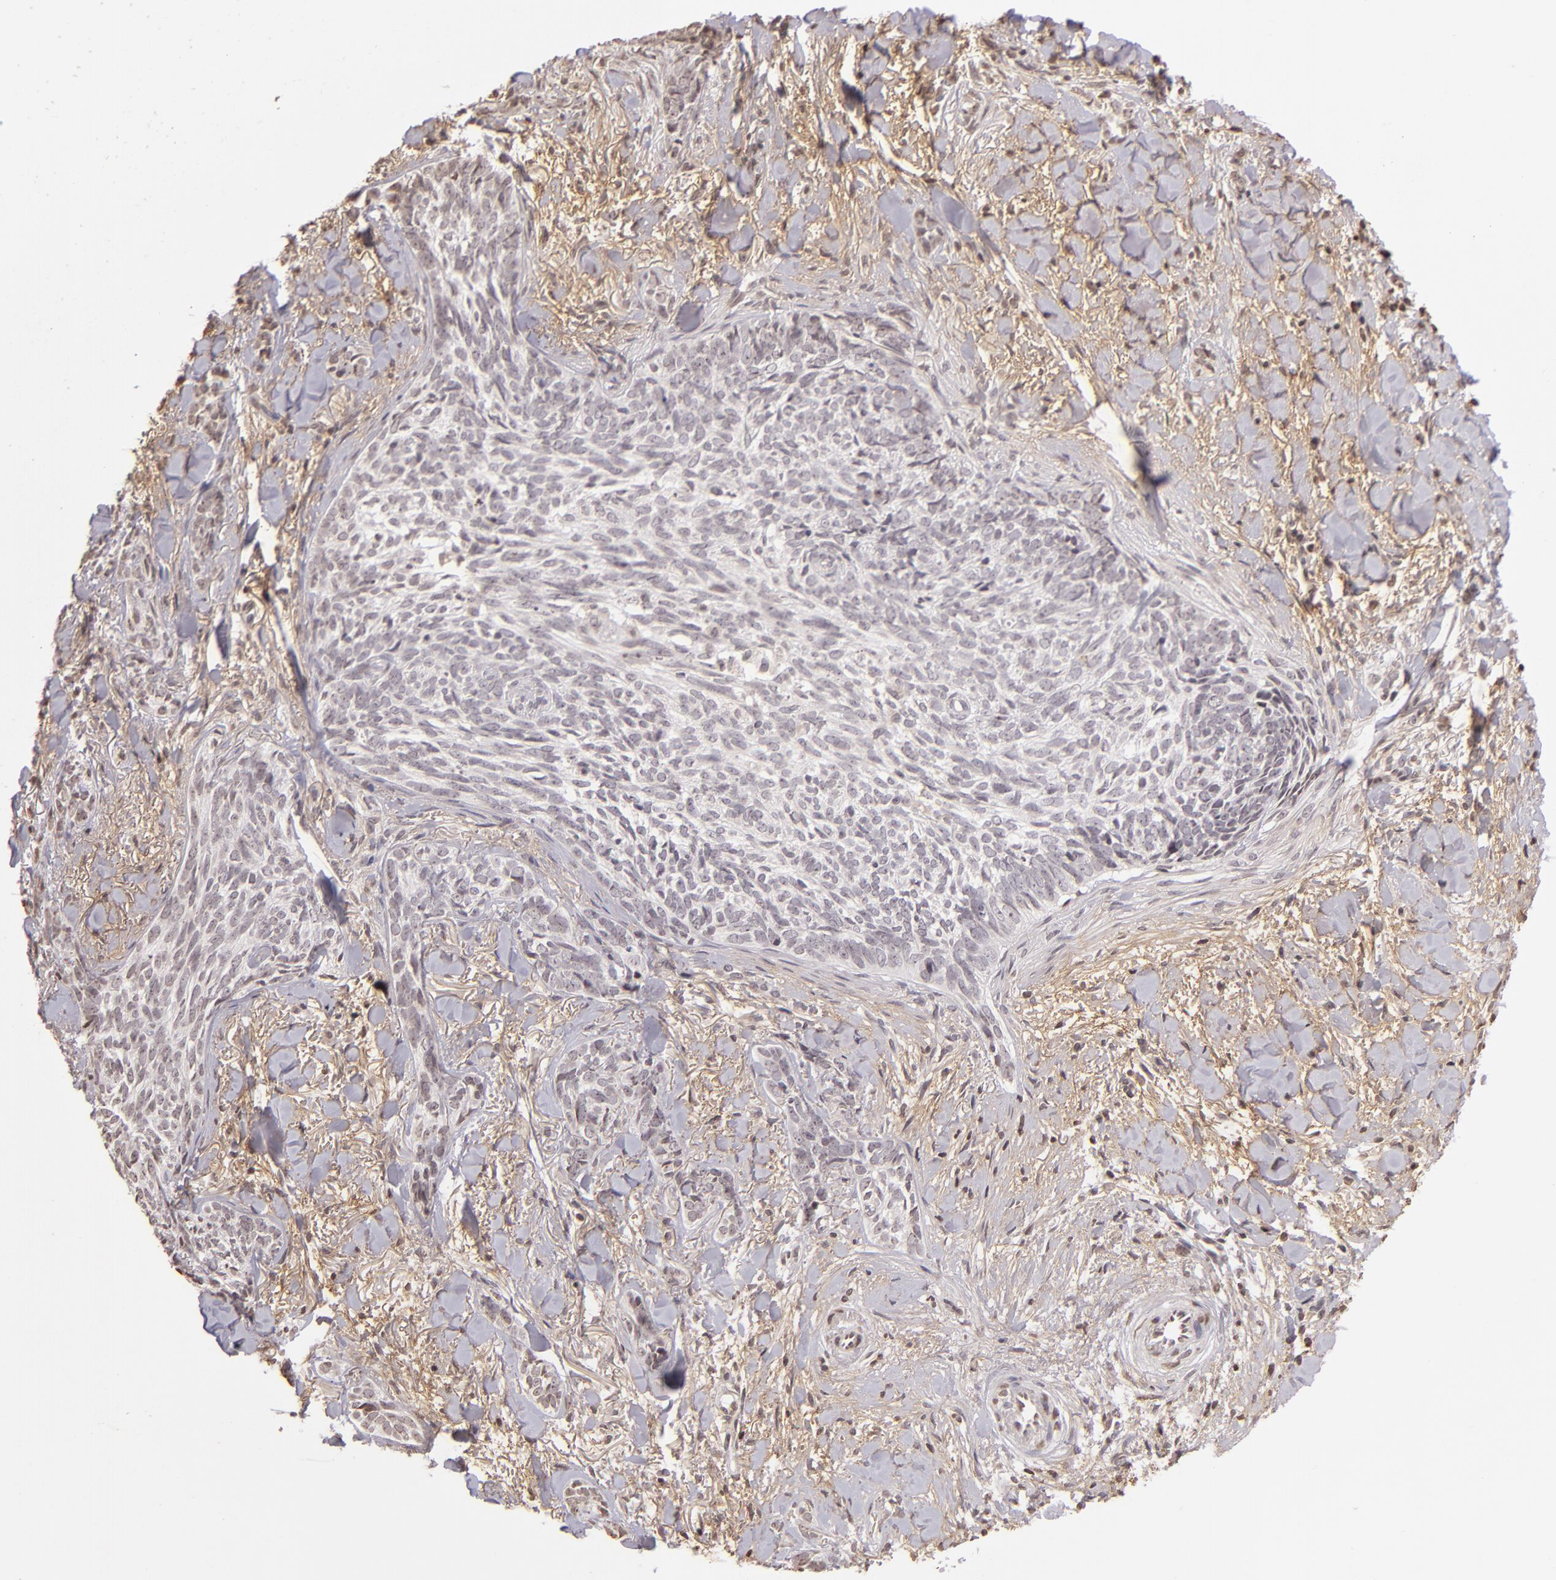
{"staining": {"intensity": "negative", "quantity": "none", "location": "none"}, "tissue": "skin cancer", "cell_type": "Tumor cells", "image_type": "cancer", "snomed": [{"axis": "morphology", "description": "Basal cell carcinoma"}, {"axis": "topography", "description": "Skin"}], "caption": "Human basal cell carcinoma (skin) stained for a protein using immunohistochemistry (IHC) reveals no positivity in tumor cells.", "gene": "THRB", "patient": {"sex": "female", "age": 81}}